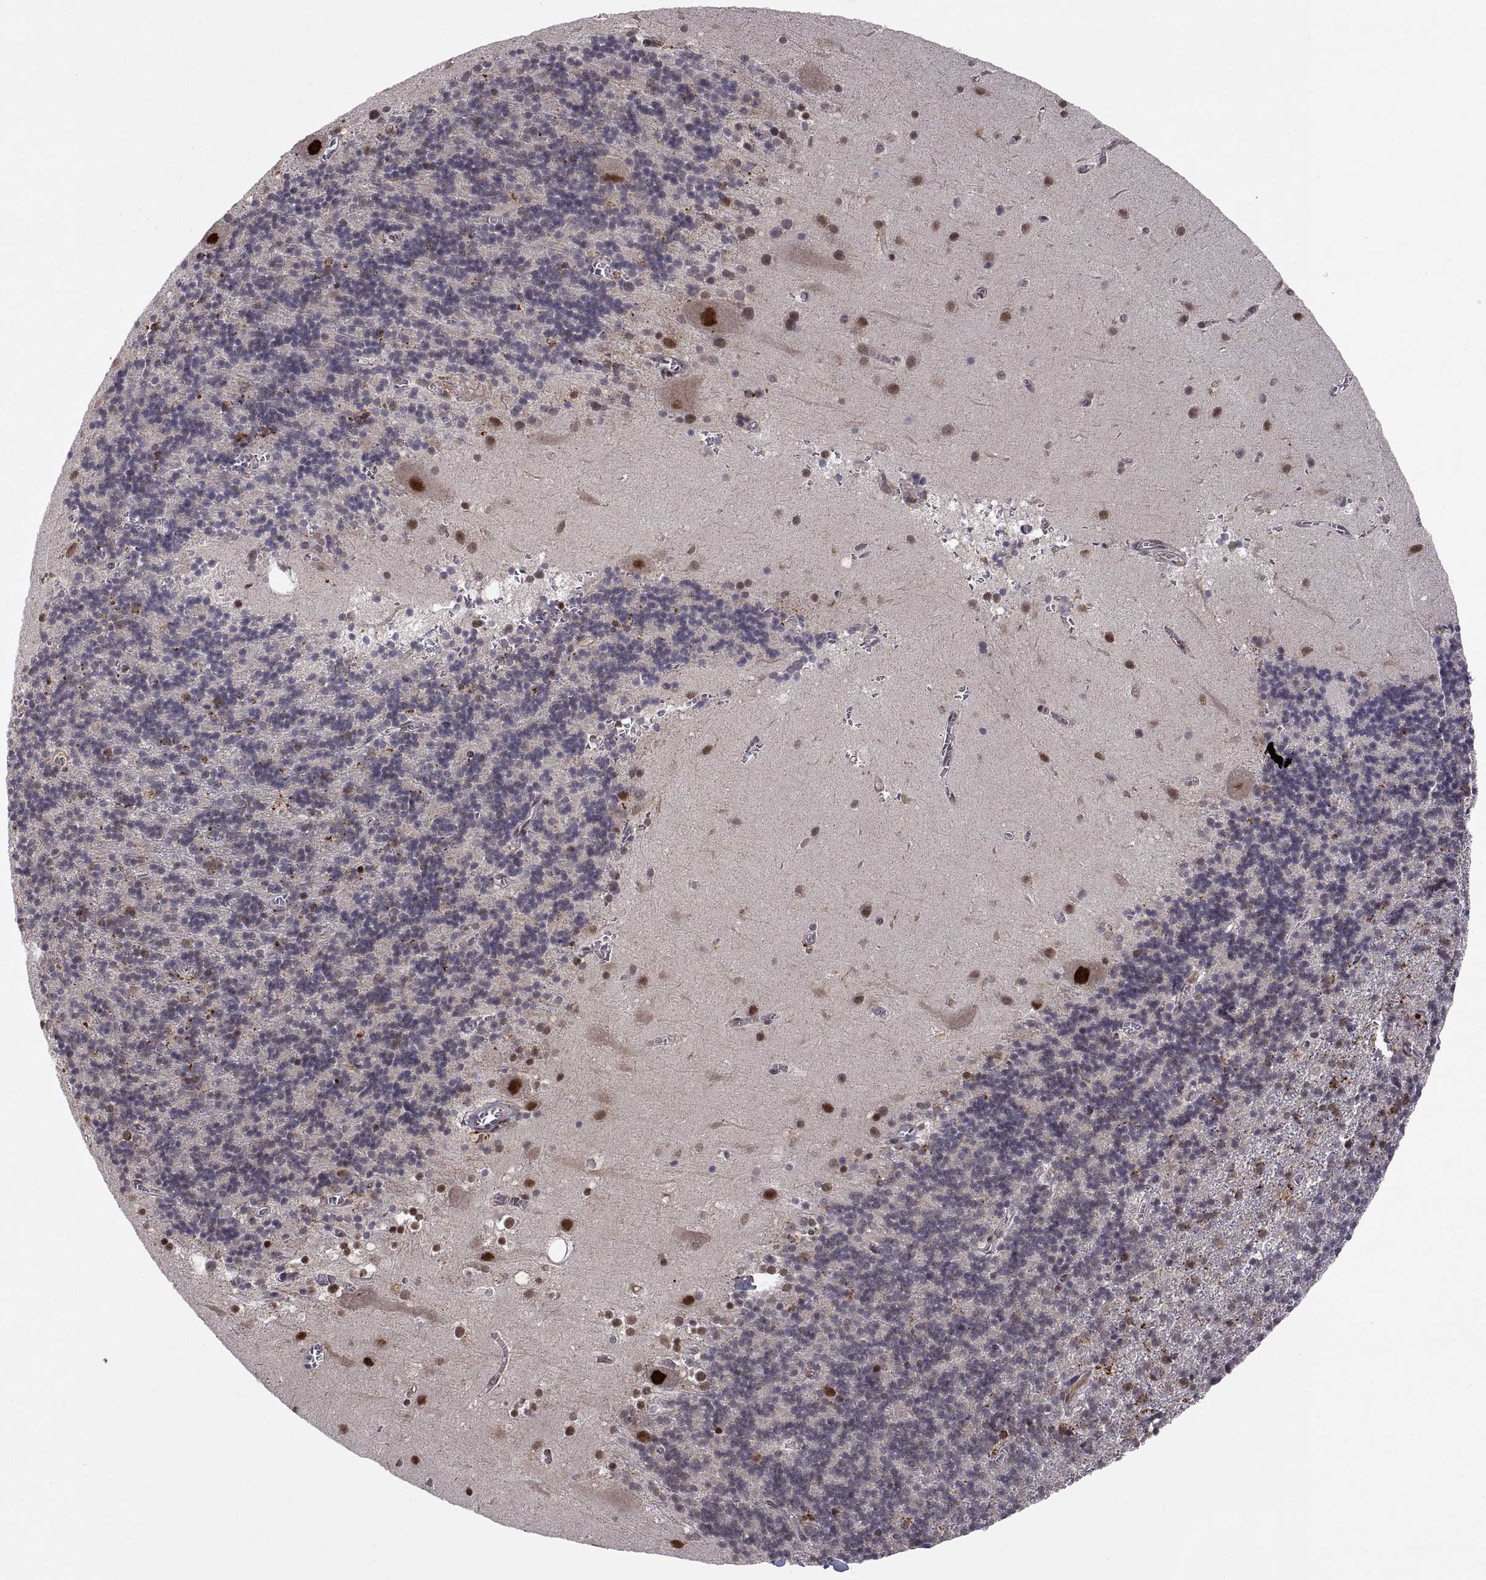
{"staining": {"intensity": "negative", "quantity": "none", "location": "none"}, "tissue": "cerebellum", "cell_type": "Cells in granular layer", "image_type": "normal", "snomed": [{"axis": "morphology", "description": "Normal tissue, NOS"}, {"axis": "topography", "description": "Cerebellum"}], "caption": "IHC photomicrograph of normal cerebellum stained for a protein (brown), which exhibits no expression in cells in granular layer.", "gene": "PSMC2", "patient": {"sex": "male", "age": 70}}